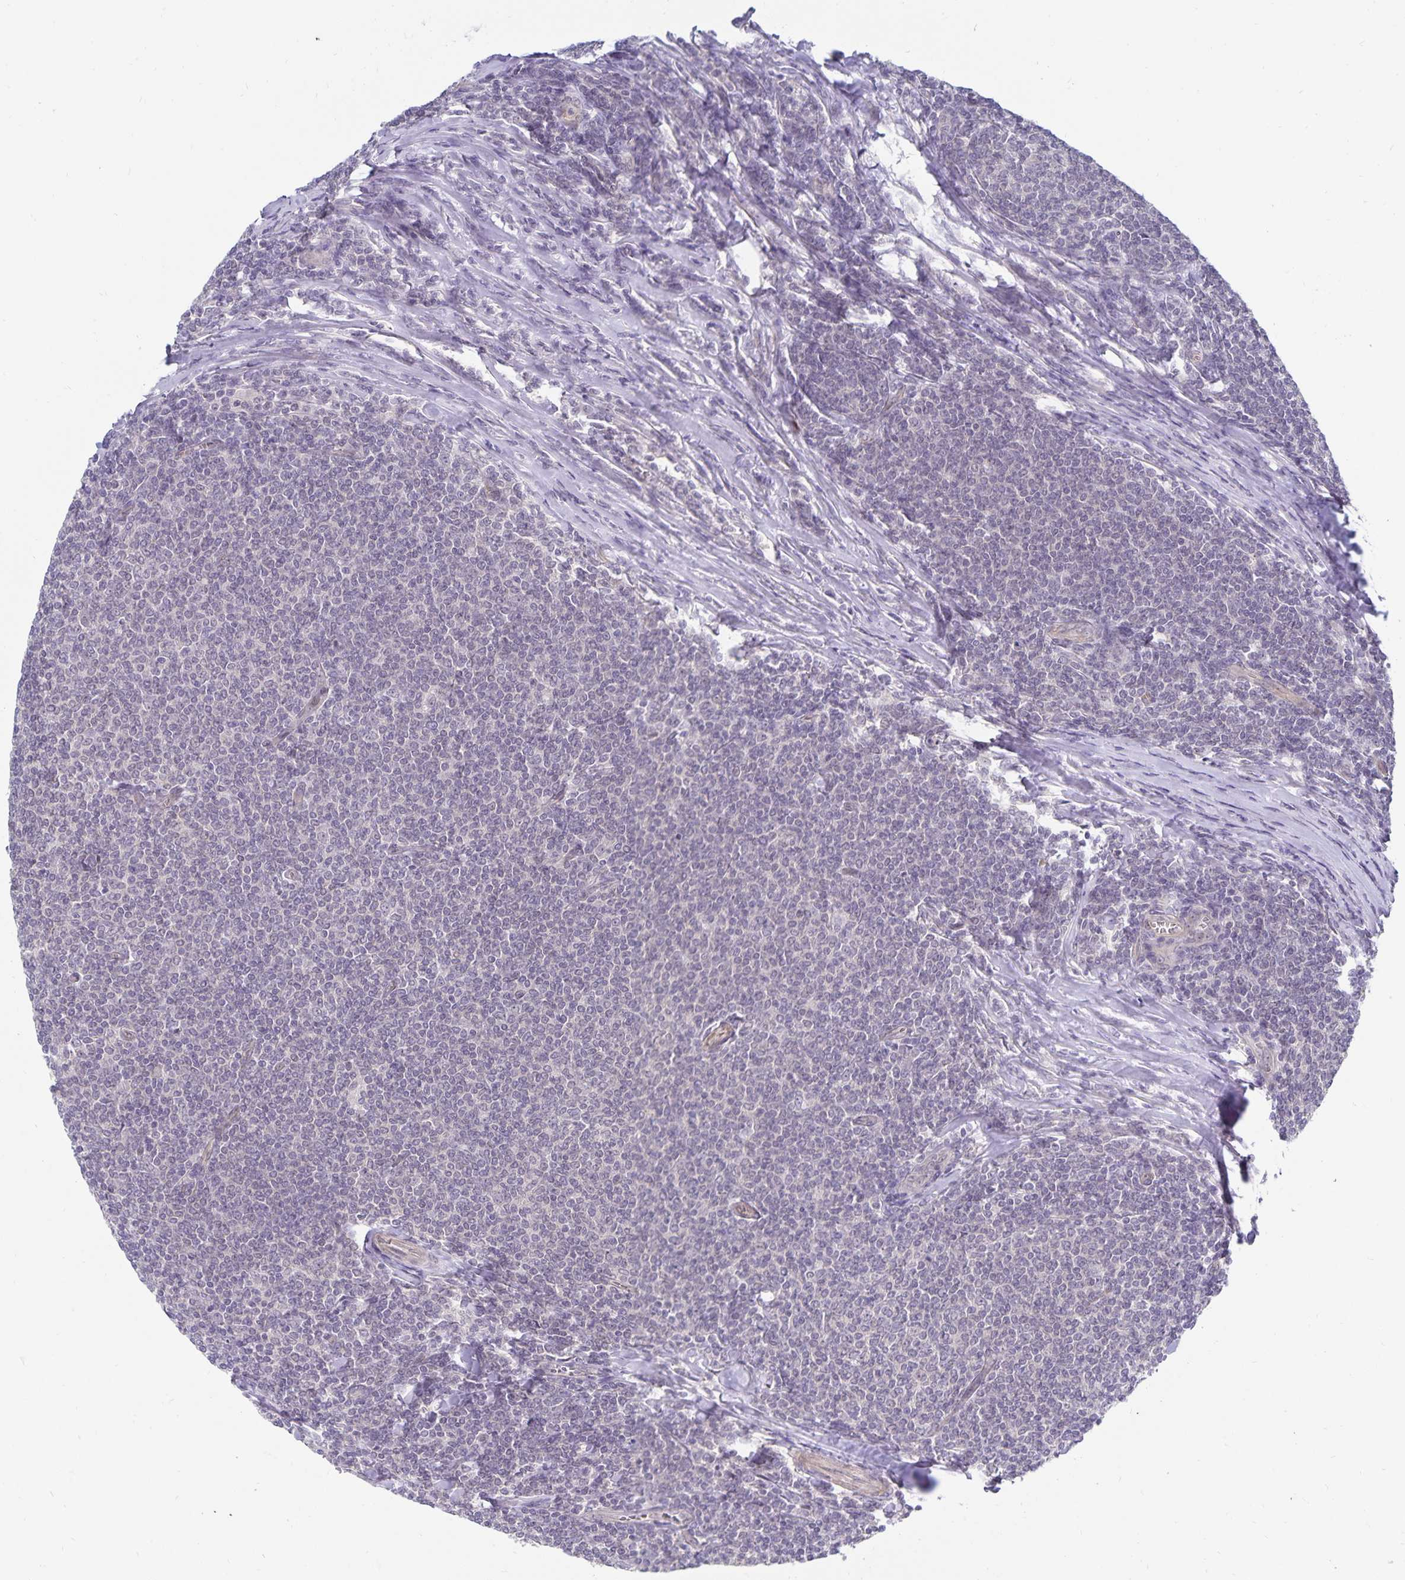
{"staining": {"intensity": "negative", "quantity": "none", "location": "none"}, "tissue": "lymphoma", "cell_type": "Tumor cells", "image_type": "cancer", "snomed": [{"axis": "morphology", "description": "Malignant lymphoma, non-Hodgkin's type, Low grade"}, {"axis": "topography", "description": "Lymph node"}], "caption": "Immunohistochemistry histopathology image of neoplastic tissue: human lymphoma stained with DAB reveals no significant protein positivity in tumor cells. Brightfield microscopy of IHC stained with DAB (brown) and hematoxylin (blue), captured at high magnification.", "gene": "CDKN2B", "patient": {"sex": "male", "age": 52}}